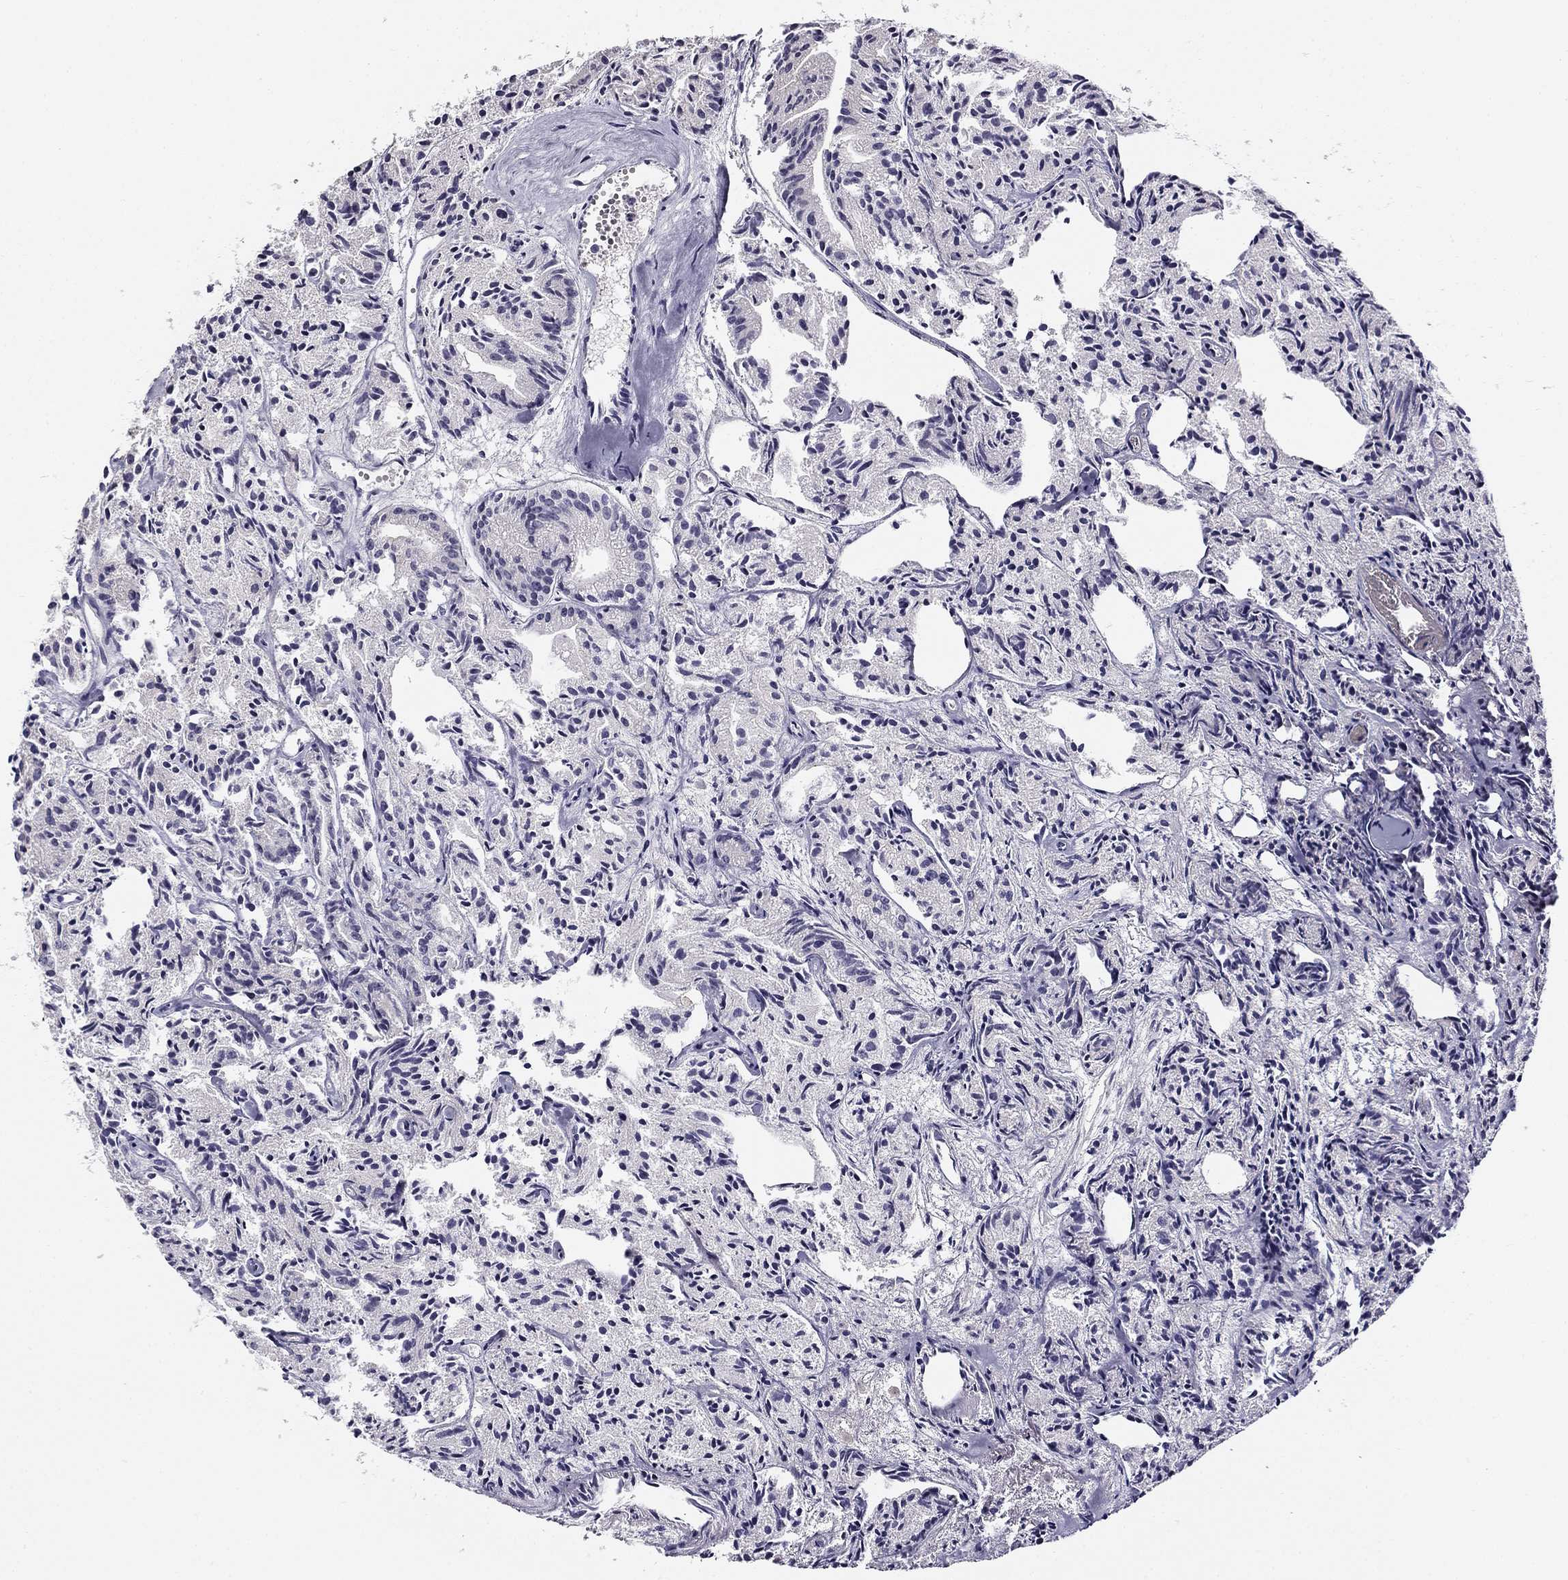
{"staining": {"intensity": "weak", "quantity": "<25%", "location": "cytoplasmic/membranous"}, "tissue": "prostate cancer", "cell_type": "Tumor cells", "image_type": "cancer", "snomed": [{"axis": "morphology", "description": "Adenocarcinoma, Medium grade"}, {"axis": "topography", "description": "Prostate"}], "caption": "Tumor cells show no significant protein positivity in prostate medium-grade adenocarcinoma. (Stains: DAB (3,3'-diaminobenzidine) IHC with hematoxylin counter stain, Microscopy: brightfield microscopy at high magnification).", "gene": "CNR1", "patient": {"sex": "male", "age": 74}}